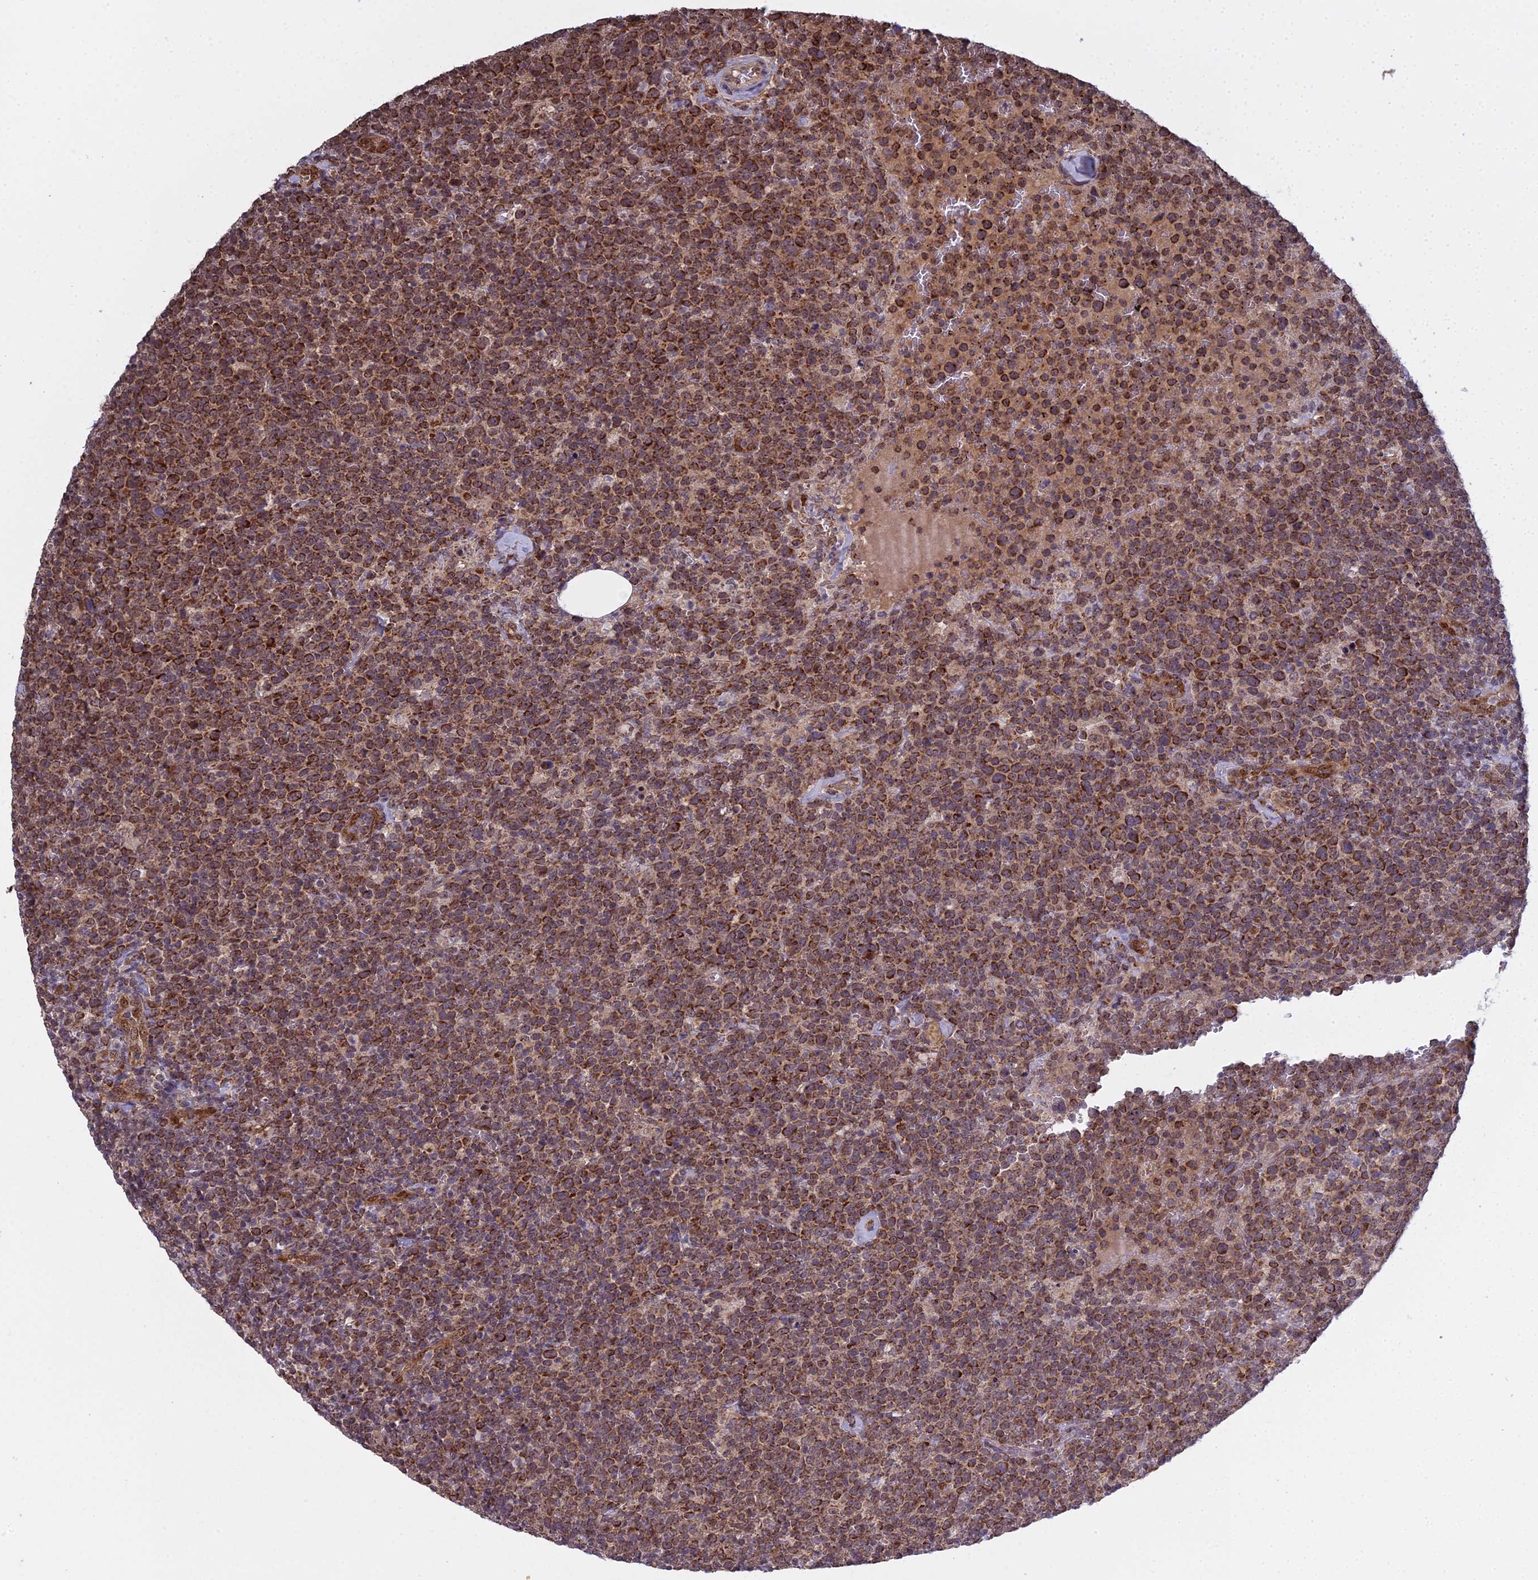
{"staining": {"intensity": "strong", "quantity": ">75%", "location": "cytoplasmic/membranous"}, "tissue": "lymphoma", "cell_type": "Tumor cells", "image_type": "cancer", "snomed": [{"axis": "morphology", "description": "Malignant lymphoma, non-Hodgkin's type, High grade"}, {"axis": "topography", "description": "Lymph node"}], "caption": "Immunohistochemistry of human lymphoma exhibits high levels of strong cytoplasmic/membranous staining in approximately >75% of tumor cells.", "gene": "MEOX1", "patient": {"sex": "male", "age": 61}}